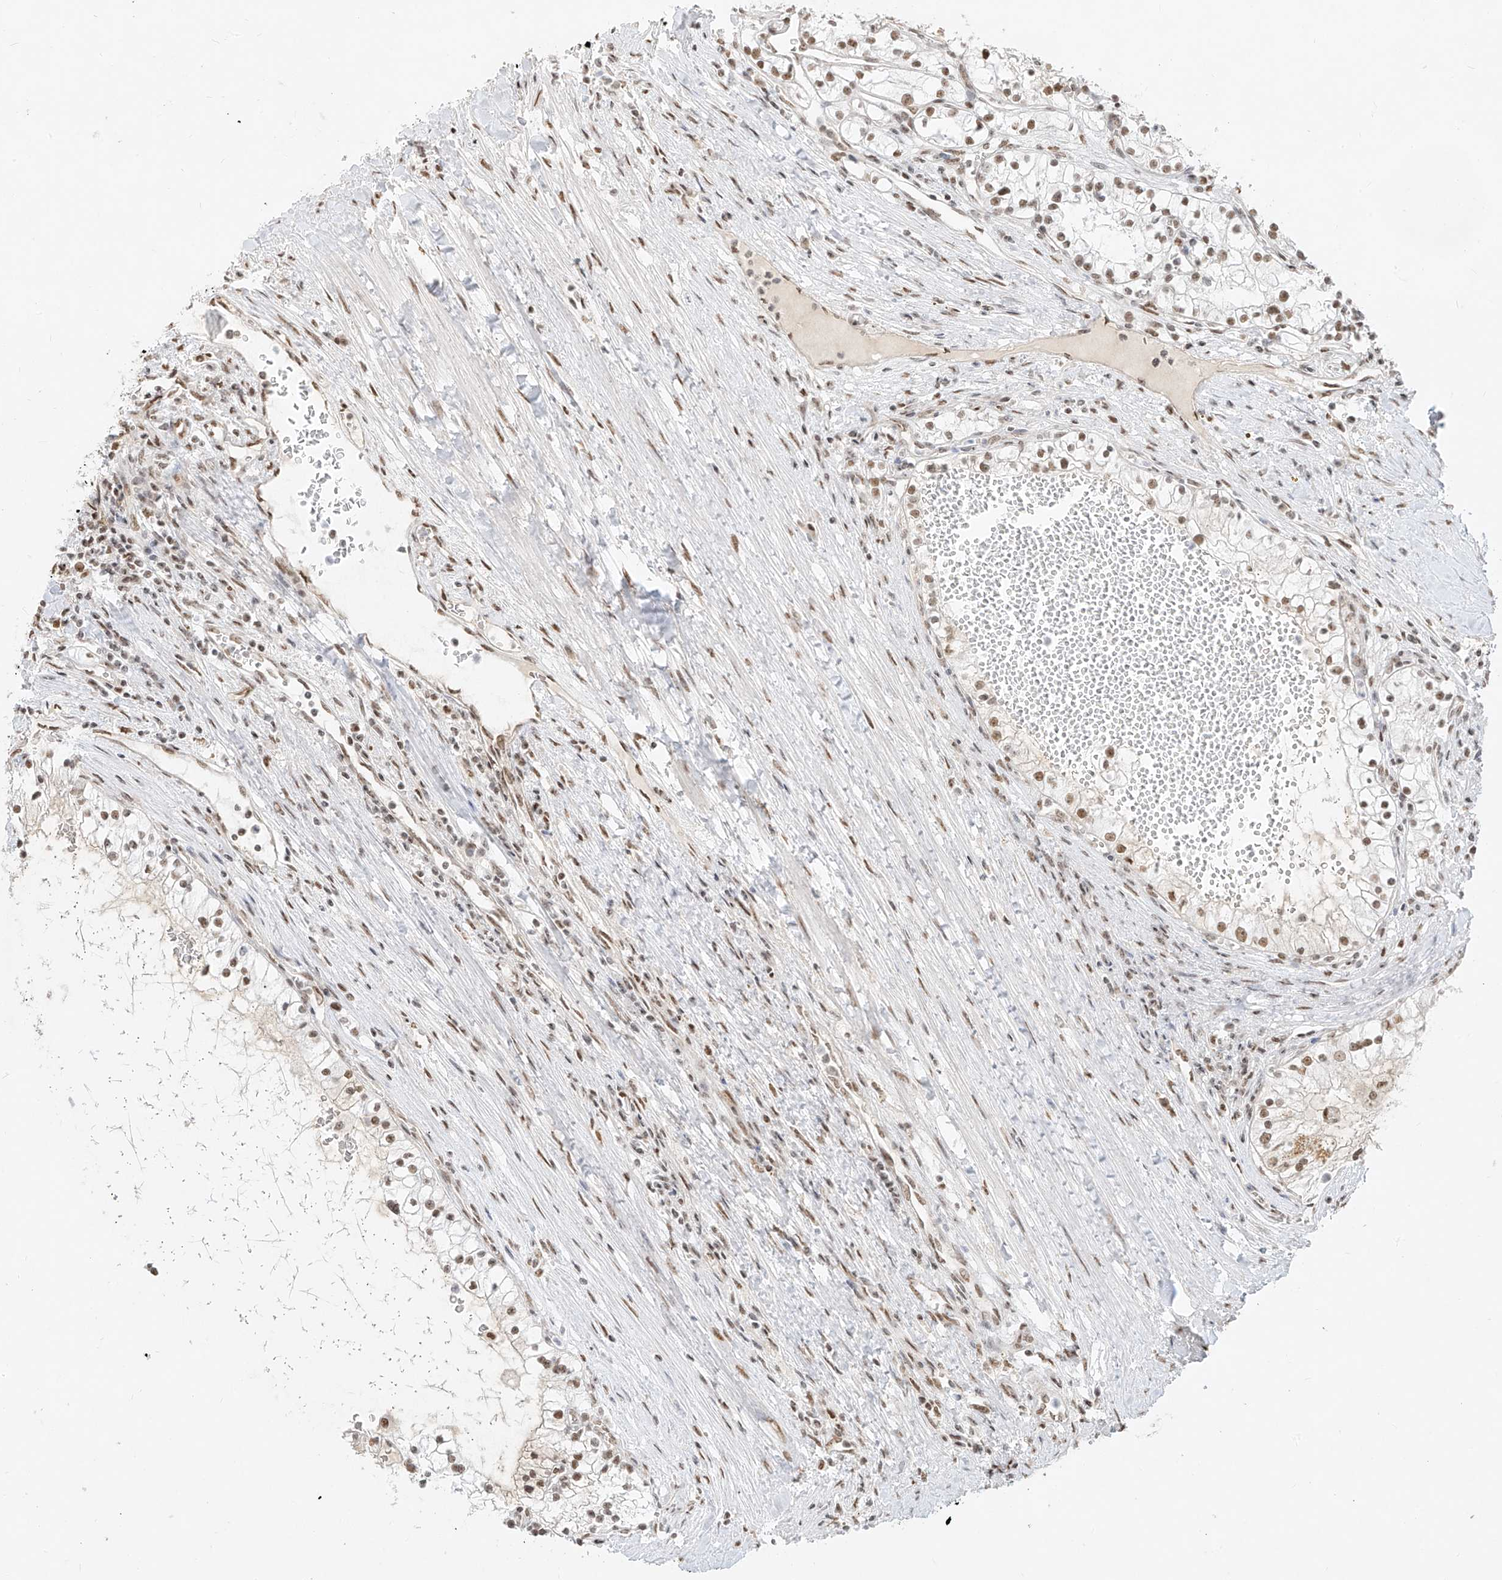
{"staining": {"intensity": "moderate", "quantity": ">75%", "location": "nuclear"}, "tissue": "renal cancer", "cell_type": "Tumor cells", "image_type": "cancer", "snomed": [{"axis": "morphology", "description": "Normal tissue, NOS"}, {"axis": "morphology", "description": "Adenocarcinoma, NOS"}, {"axis": "topography", "description": "Kidney"}], "caption": "Human renal cancer stained for a protein (brown) shows moderate nuclear positive expression in approximately >75% of tumor cells.", "gene": "NHSL1", "patient": {"sex": "male", "age": 68}}